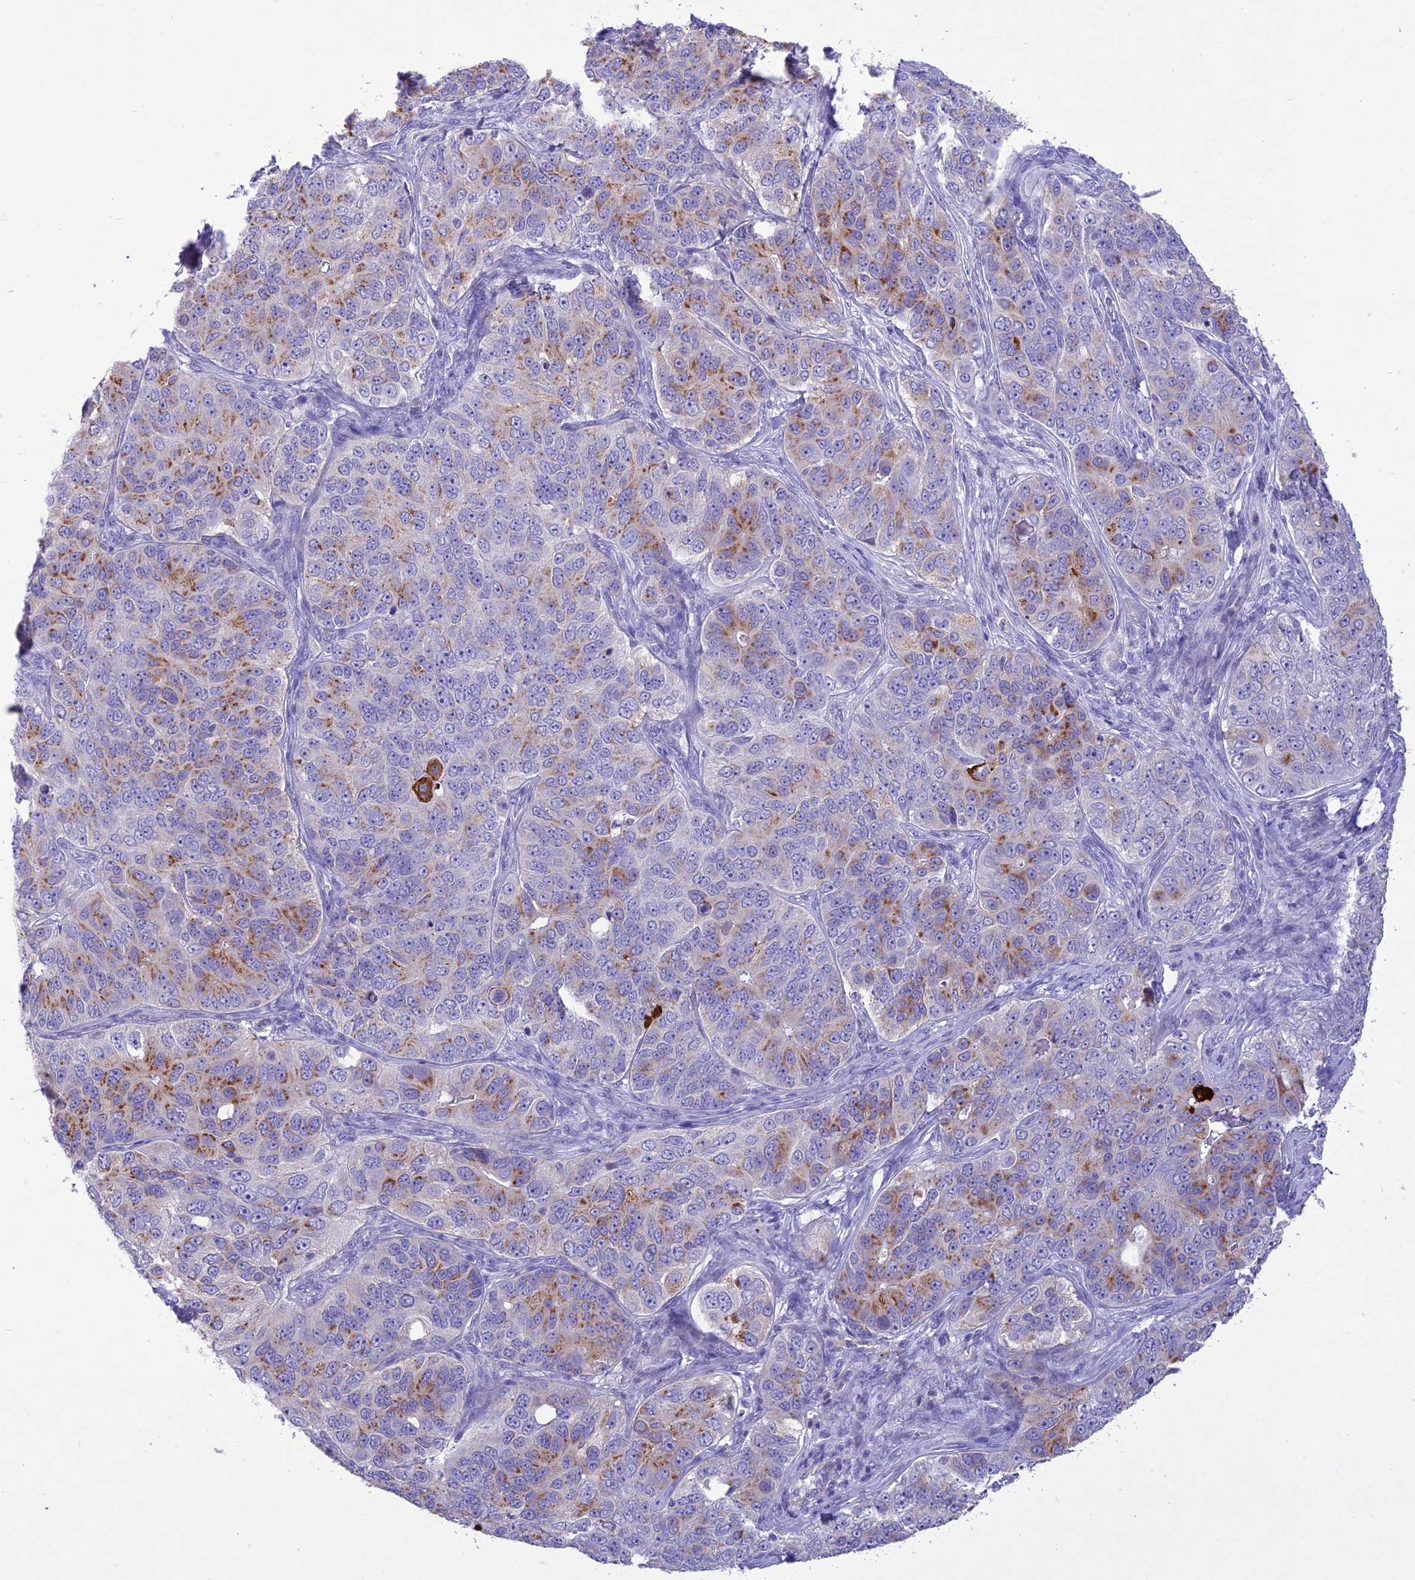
{"staining": {"intensity": "moderate", "quantity": ">75%", "location": "cytoplasmic/membranous"}, "tissue": "ovarian cancer", "cell_type": "Tumor cells", "image_type": "cancer", "snomed": [{"axis": "morphology", "description": "Carcinoma, endometroid"}, {"axis": "topography", "description": "Ovary"}], "caption": "Human ovarian cancer stained with a brown dye displays moderate cytoplasmic/membranous positive positivity in about >75% of tumor cells.", "gene": "SLC13A5", "patient": {"sex": "female", "age": 51}}